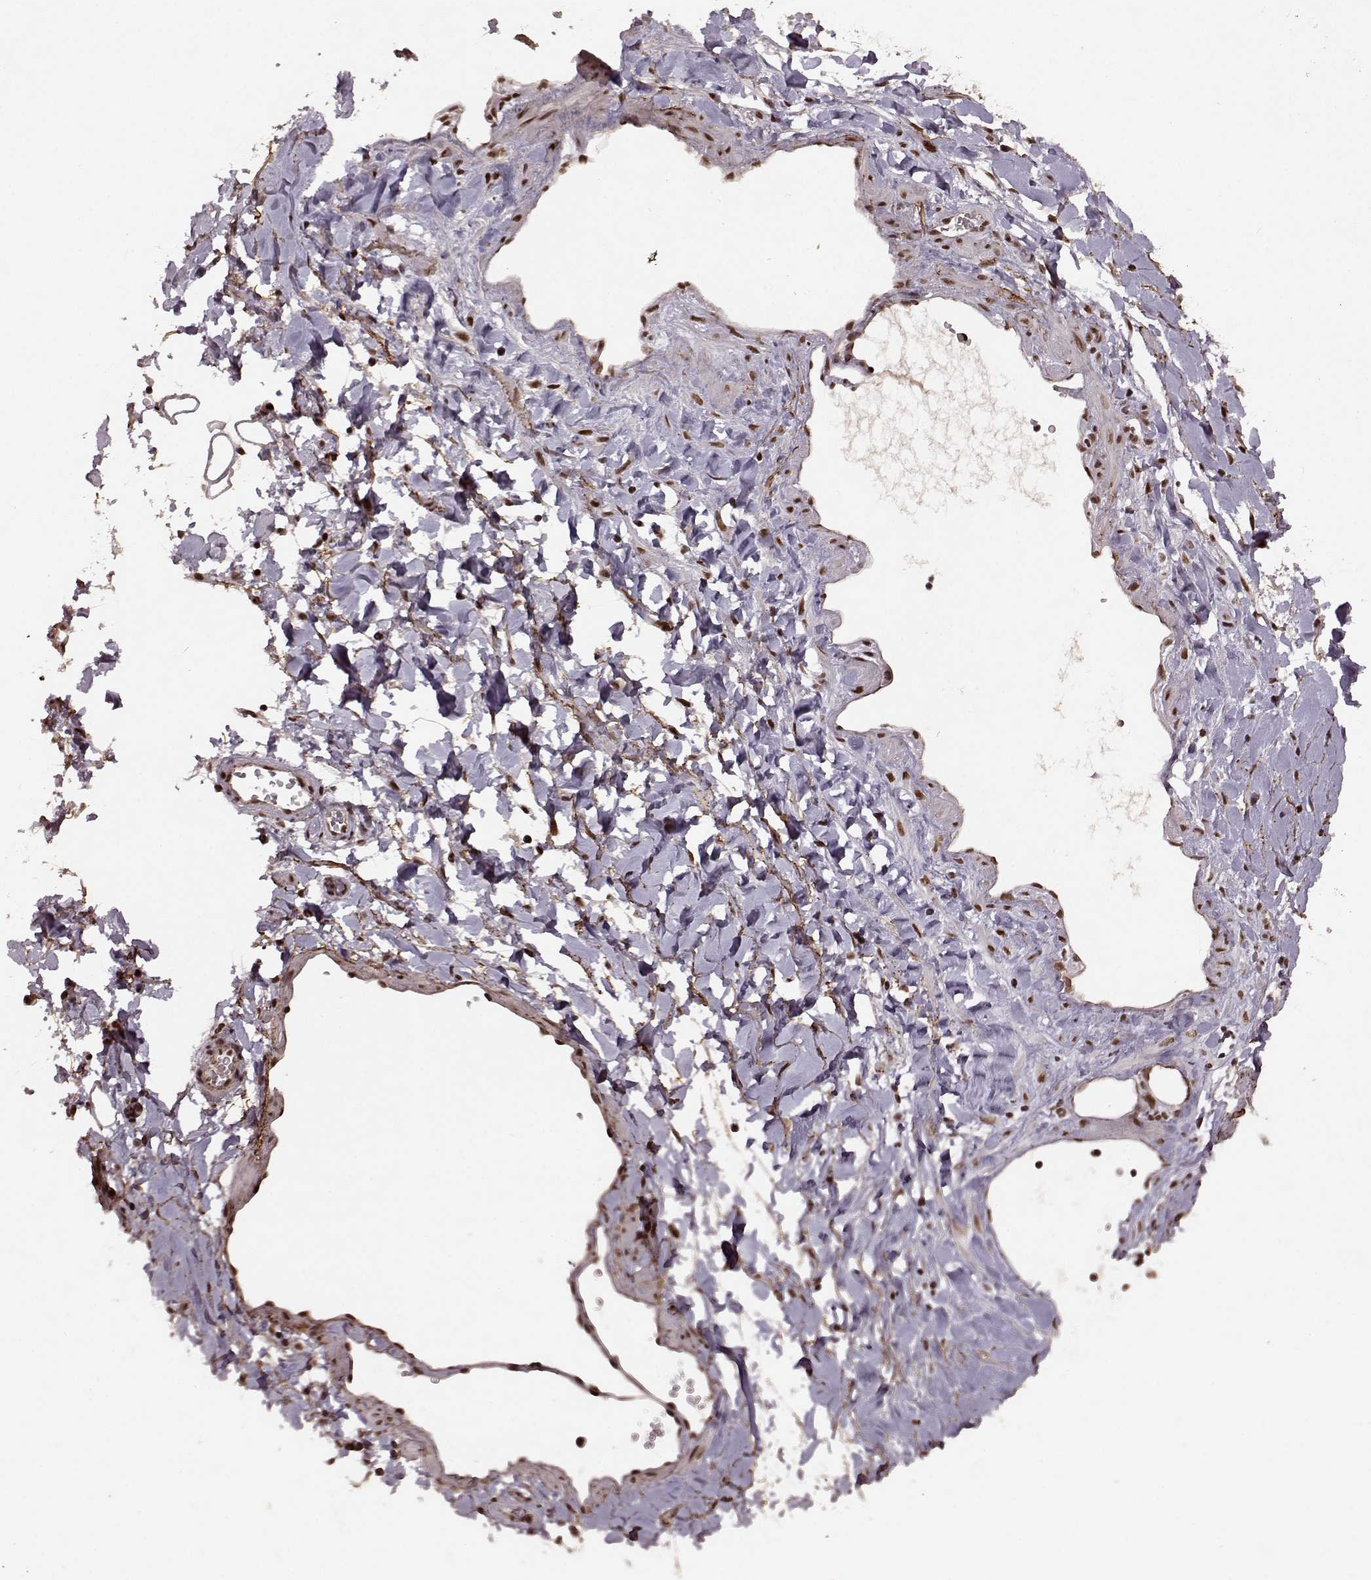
{"staining": {"intensity": "weak", "quantity": ">75%", "location": "nuclear"}, "tissue": "adipose tissue", "cell_type": "Adipocytes", "image_type": "normal", "snomed": [{"axis": "morphology", "description": "Normal tissue, NOS"}, {"axis": "topography", "description": "Vascular tissue"}, {"axis": "topography", "description": "Peripheral nerve tissue"}], "caption": "Immunohistochemical staining of unremarkable human adipose tissue shows low levels of weak nuclear staining in about >75% of adipocytes.", "gene": "RRAGD", "patient": {"sex": "male", "age": 23}}